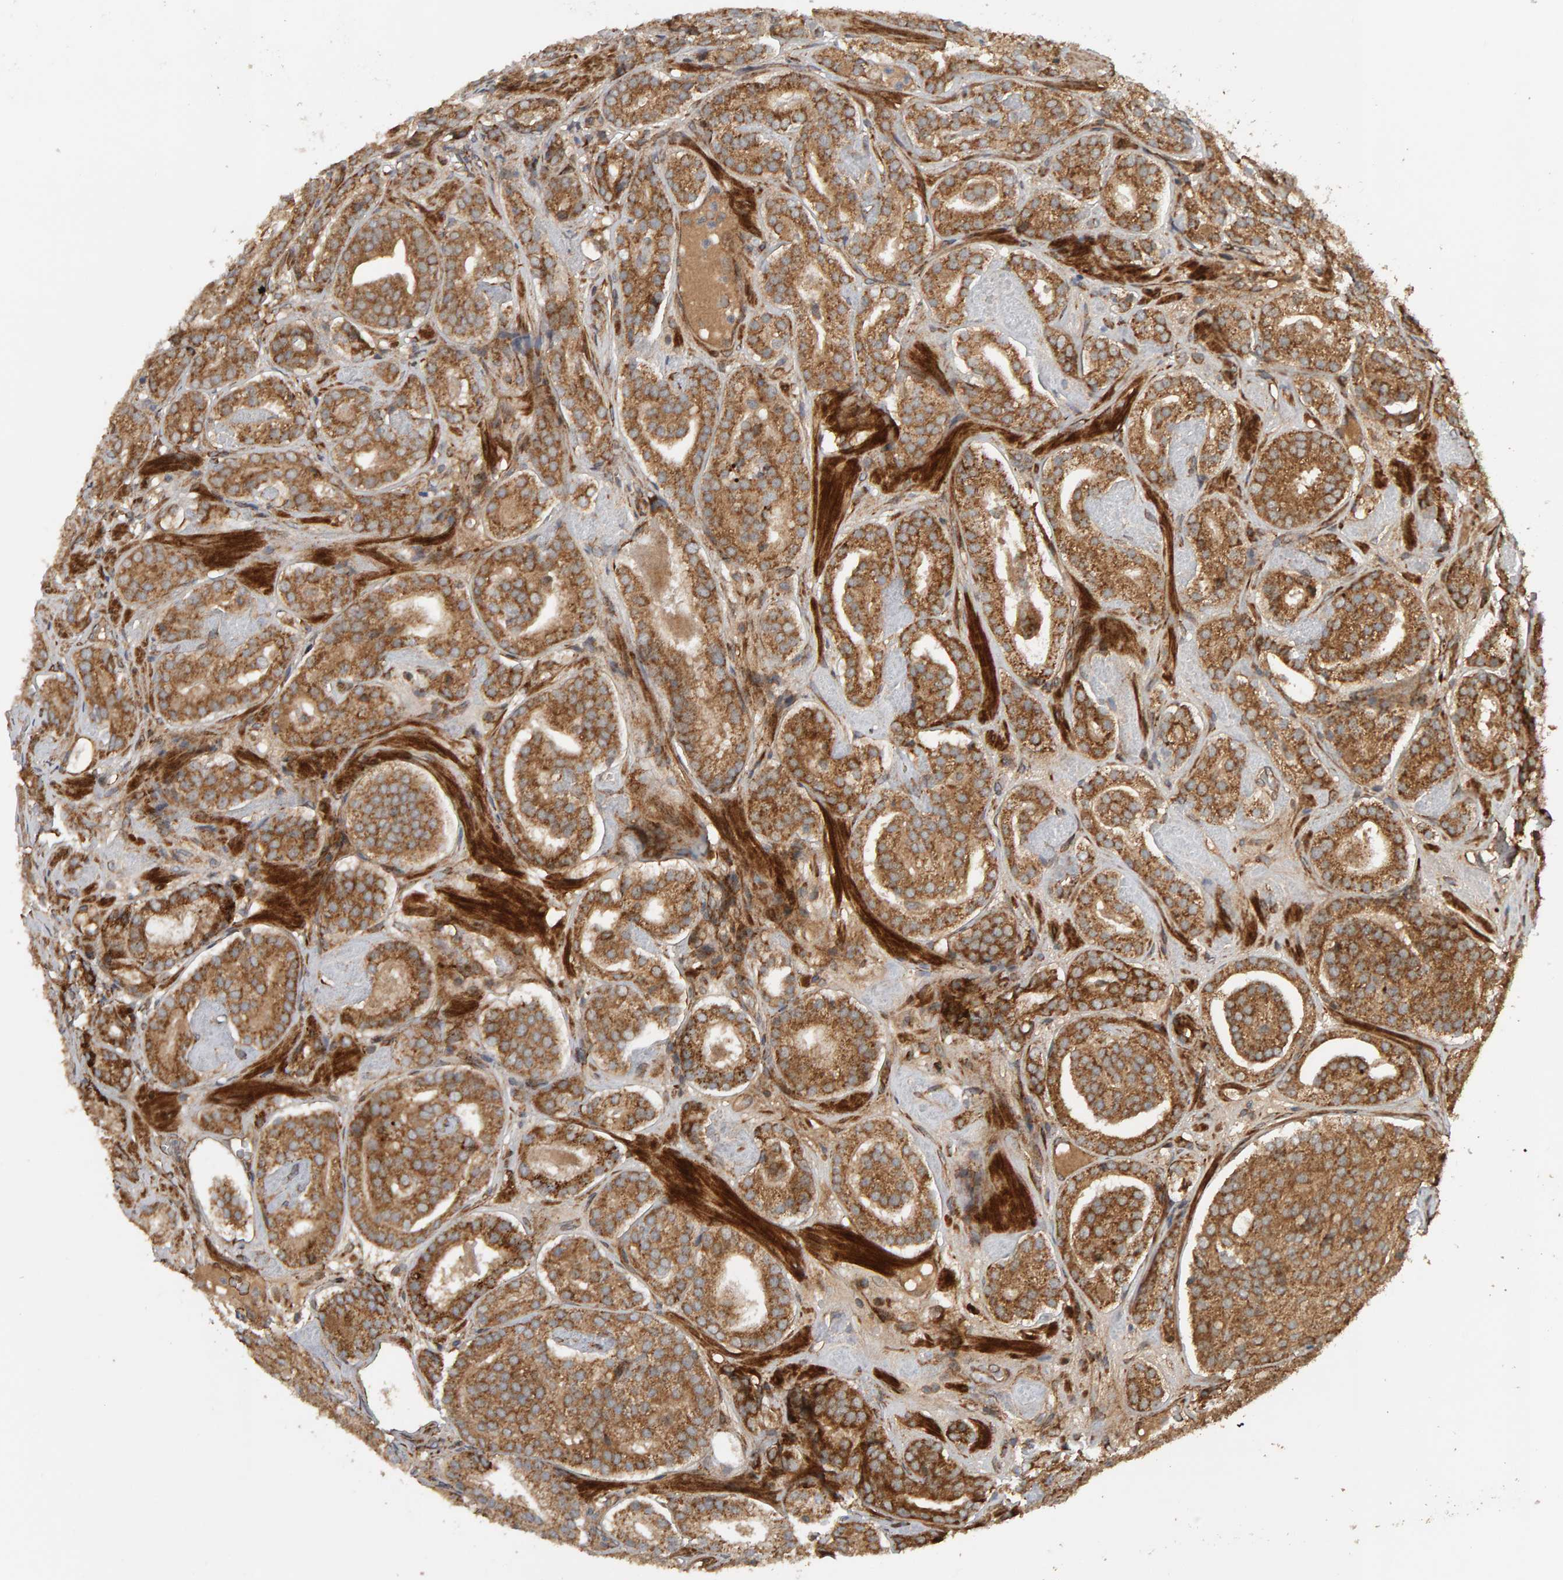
{"staining": {"intensity": "moderate", "quantity": ">75%", "location": "cytoplasmic/membranous"}, "tissue": "prostate cancer", "cell_type": "Tumor cells", "image_type": "cancer", "snomed": [{"axis": "morphology", "description": "Adenocarcinoma, Low grade"}, {"axis": "topography", "description": "Prostate"}], "caption": "Immunohistochemical staining of human prostate cancer (adenocarcinoma (low-grade)) exhibits medium levels of moderate cytoplasmic/membranous protein expression in approximately >75% of tumor cells.", "gene": "ZFAND1", "patient": {"sex": "male", "age": 69}}